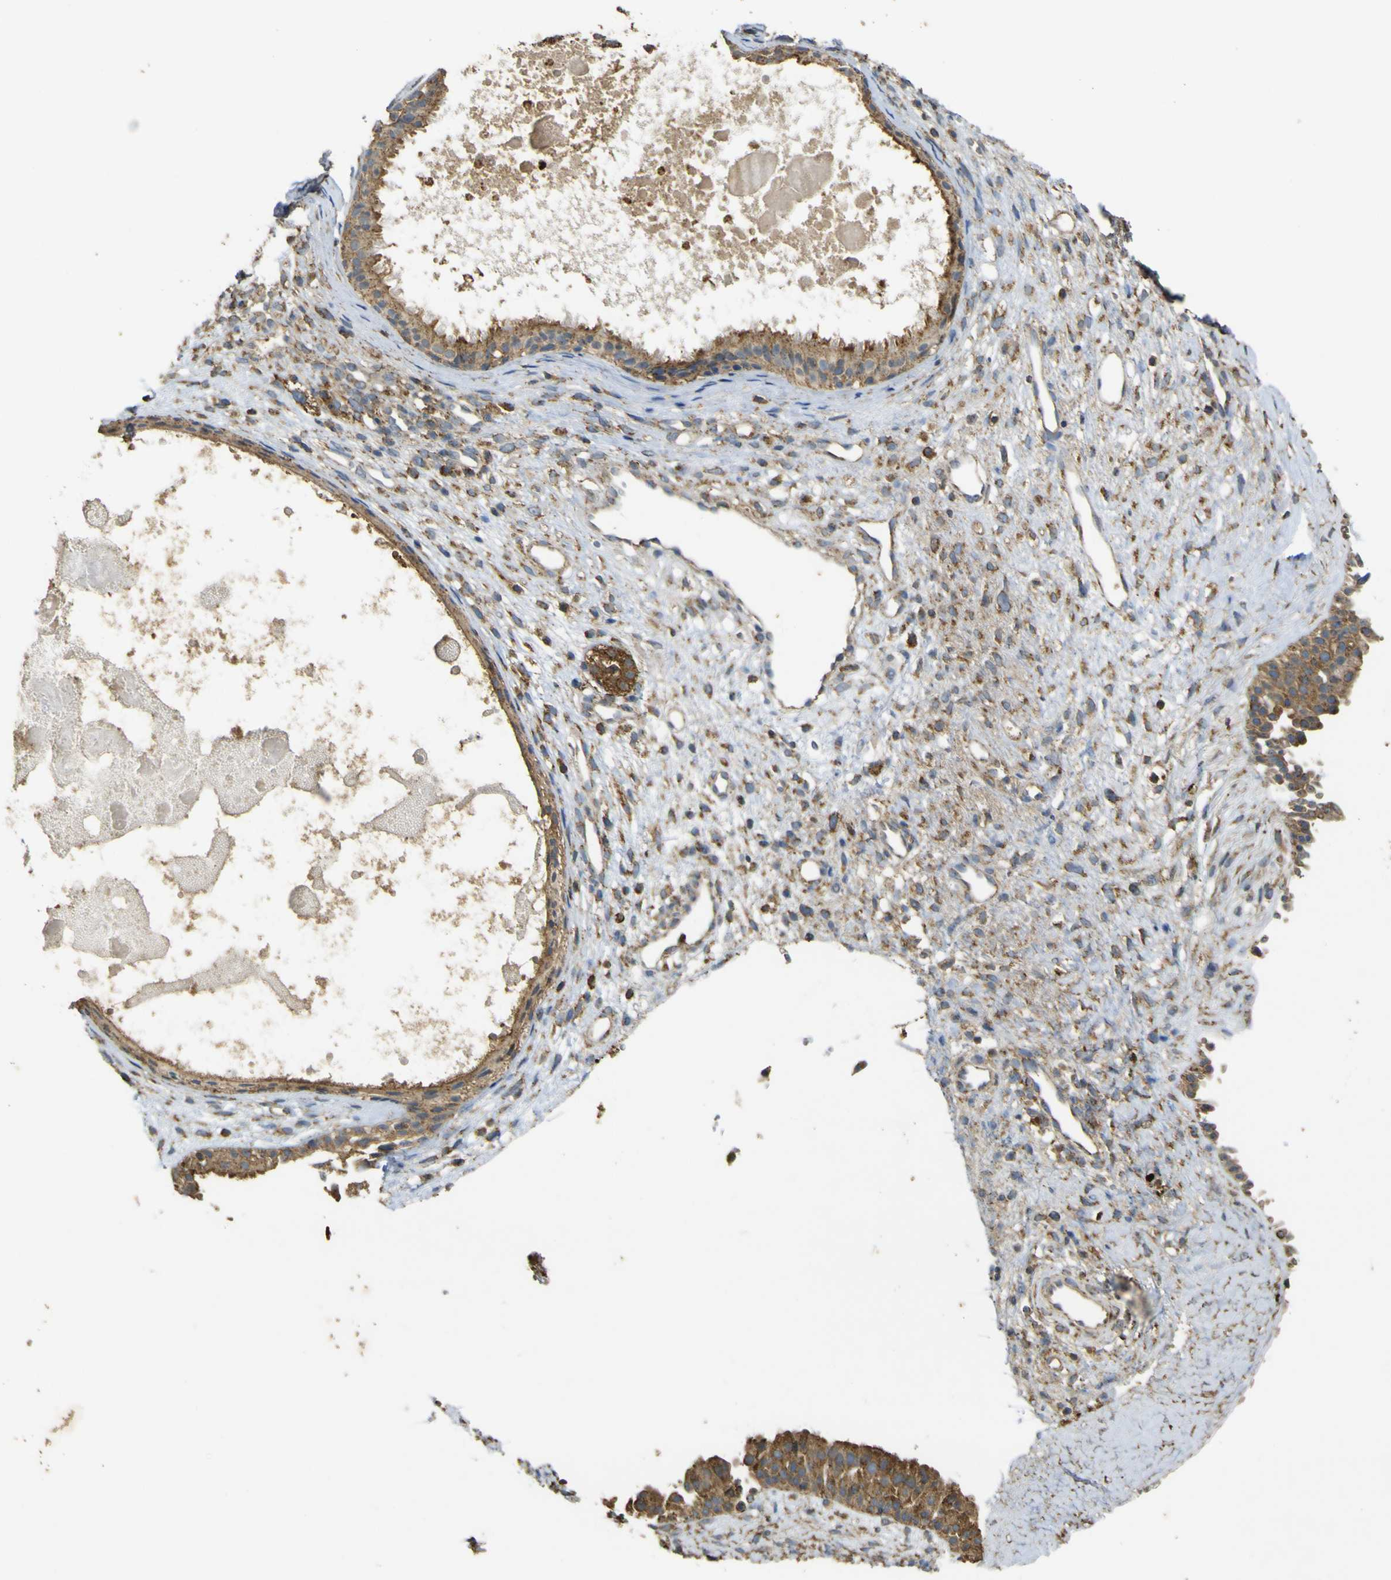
{"staining": {"intensity": "moderate", "quantity": ">75%", "location": "cytoplasmic/membranous"}, "tissue": "nasopharynx", "cell_type": "Respiratory epithelial cells", "image_type": "normal", "snomed": [{"axis": "morphology", "description": "Normal tissue, NOS"}, {"axis": "topography", "description": "Nasopharynx"}], "caption": "High-power microscopy captured an IHC image of unremarkable nasopharynx, revealing moderate cytoplasmic/membranous positivity in about >75% of respiratory epithelial cells.", "gene": "ACSL3", "patient": {"sex": "male", "age": 22}}